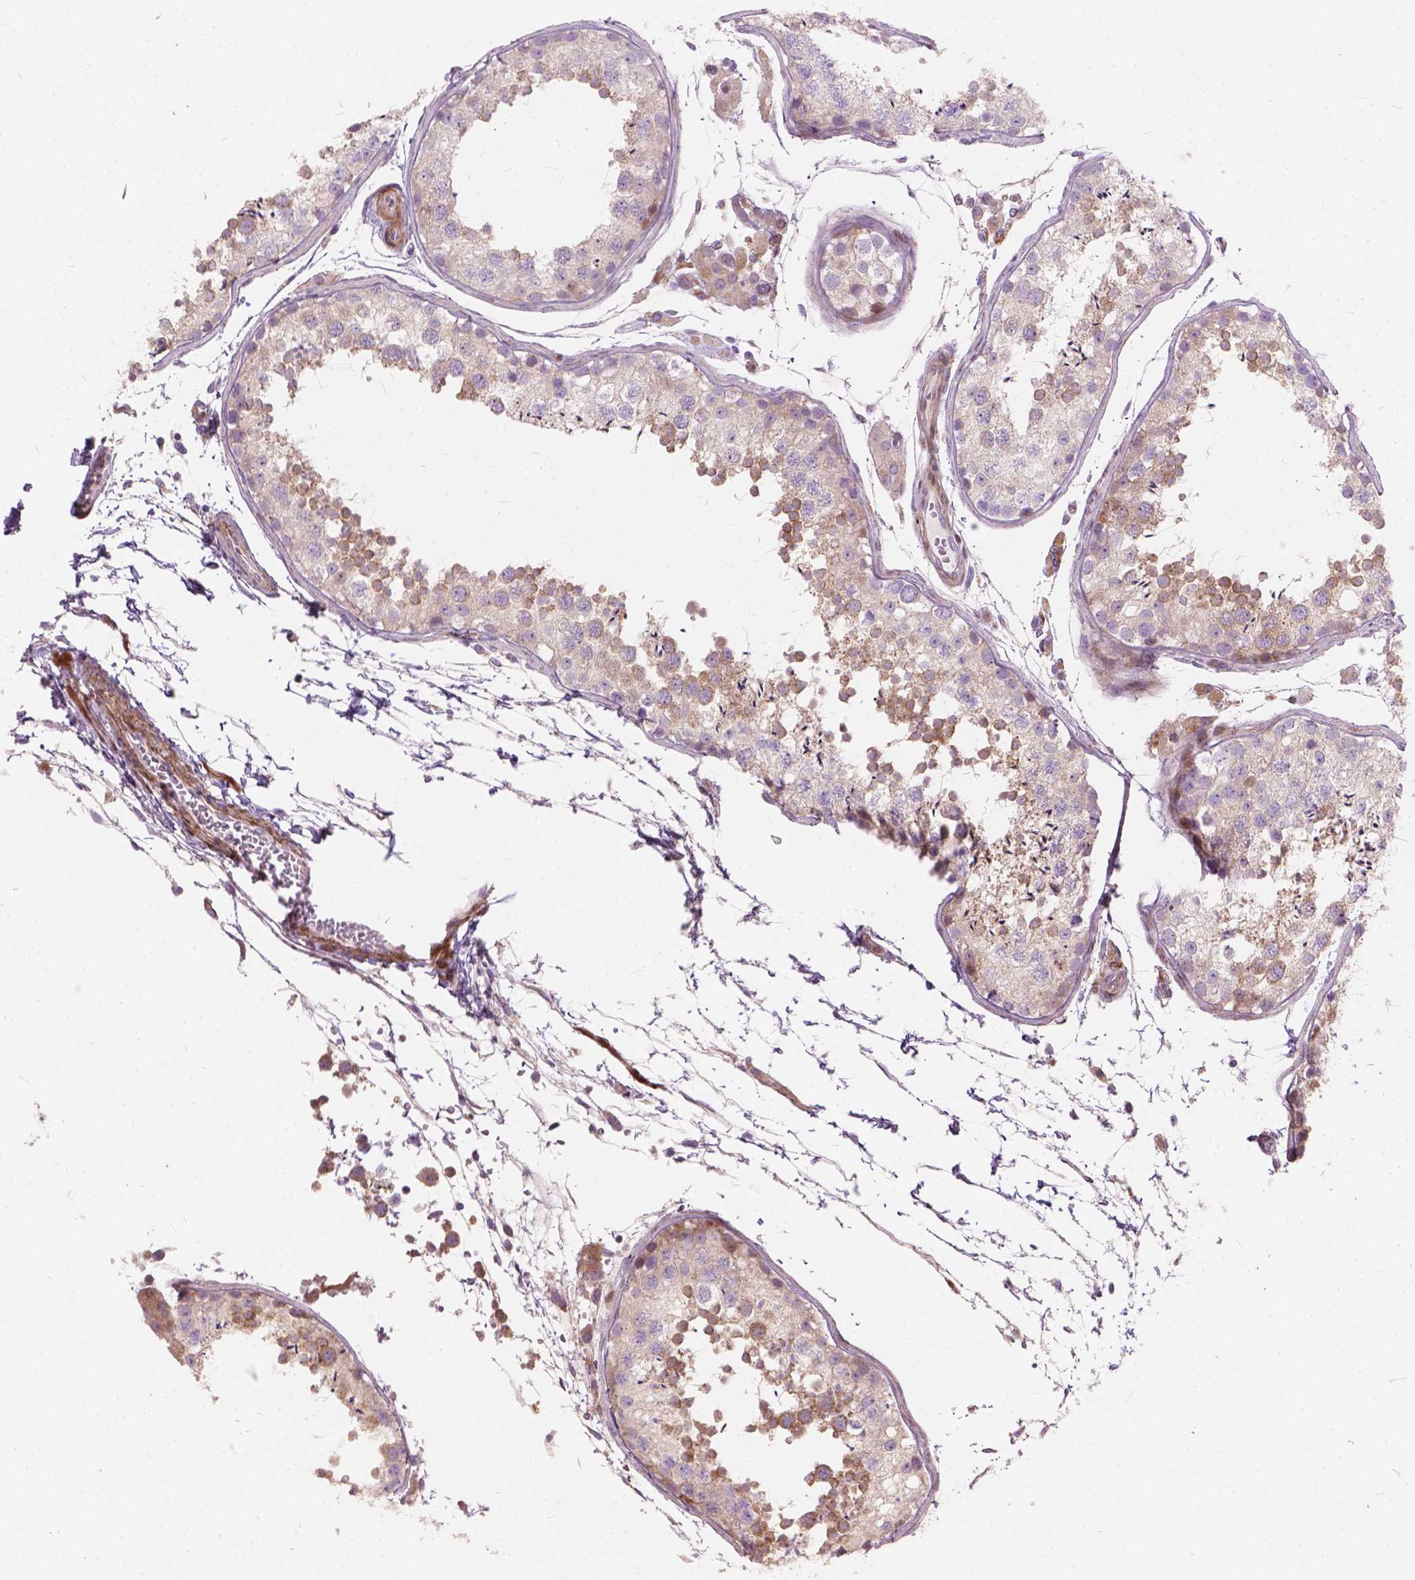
{"staining": {"intensity": "moderate", "quantity": "25%-75%", "location": "cytoplasmic/membranous"}, "tissue": "testis", "cell_type": "Cells in seminiferous ducts", "image_type": "normal", "snomed": [{"axis": "morphology", "description": "Normal tissue, NOS"}, {"axis": "topography", "description": "Testis"}], "caption": "DAB immunohistochemical staining of unremarkable human testis reveals moderate cytoplasmic/membranous protein positivity in approximately 25%-75% of cells in seminiferous ducts.", "gene": "MORN1", "patient": {"sex": "male", "age": 29}}